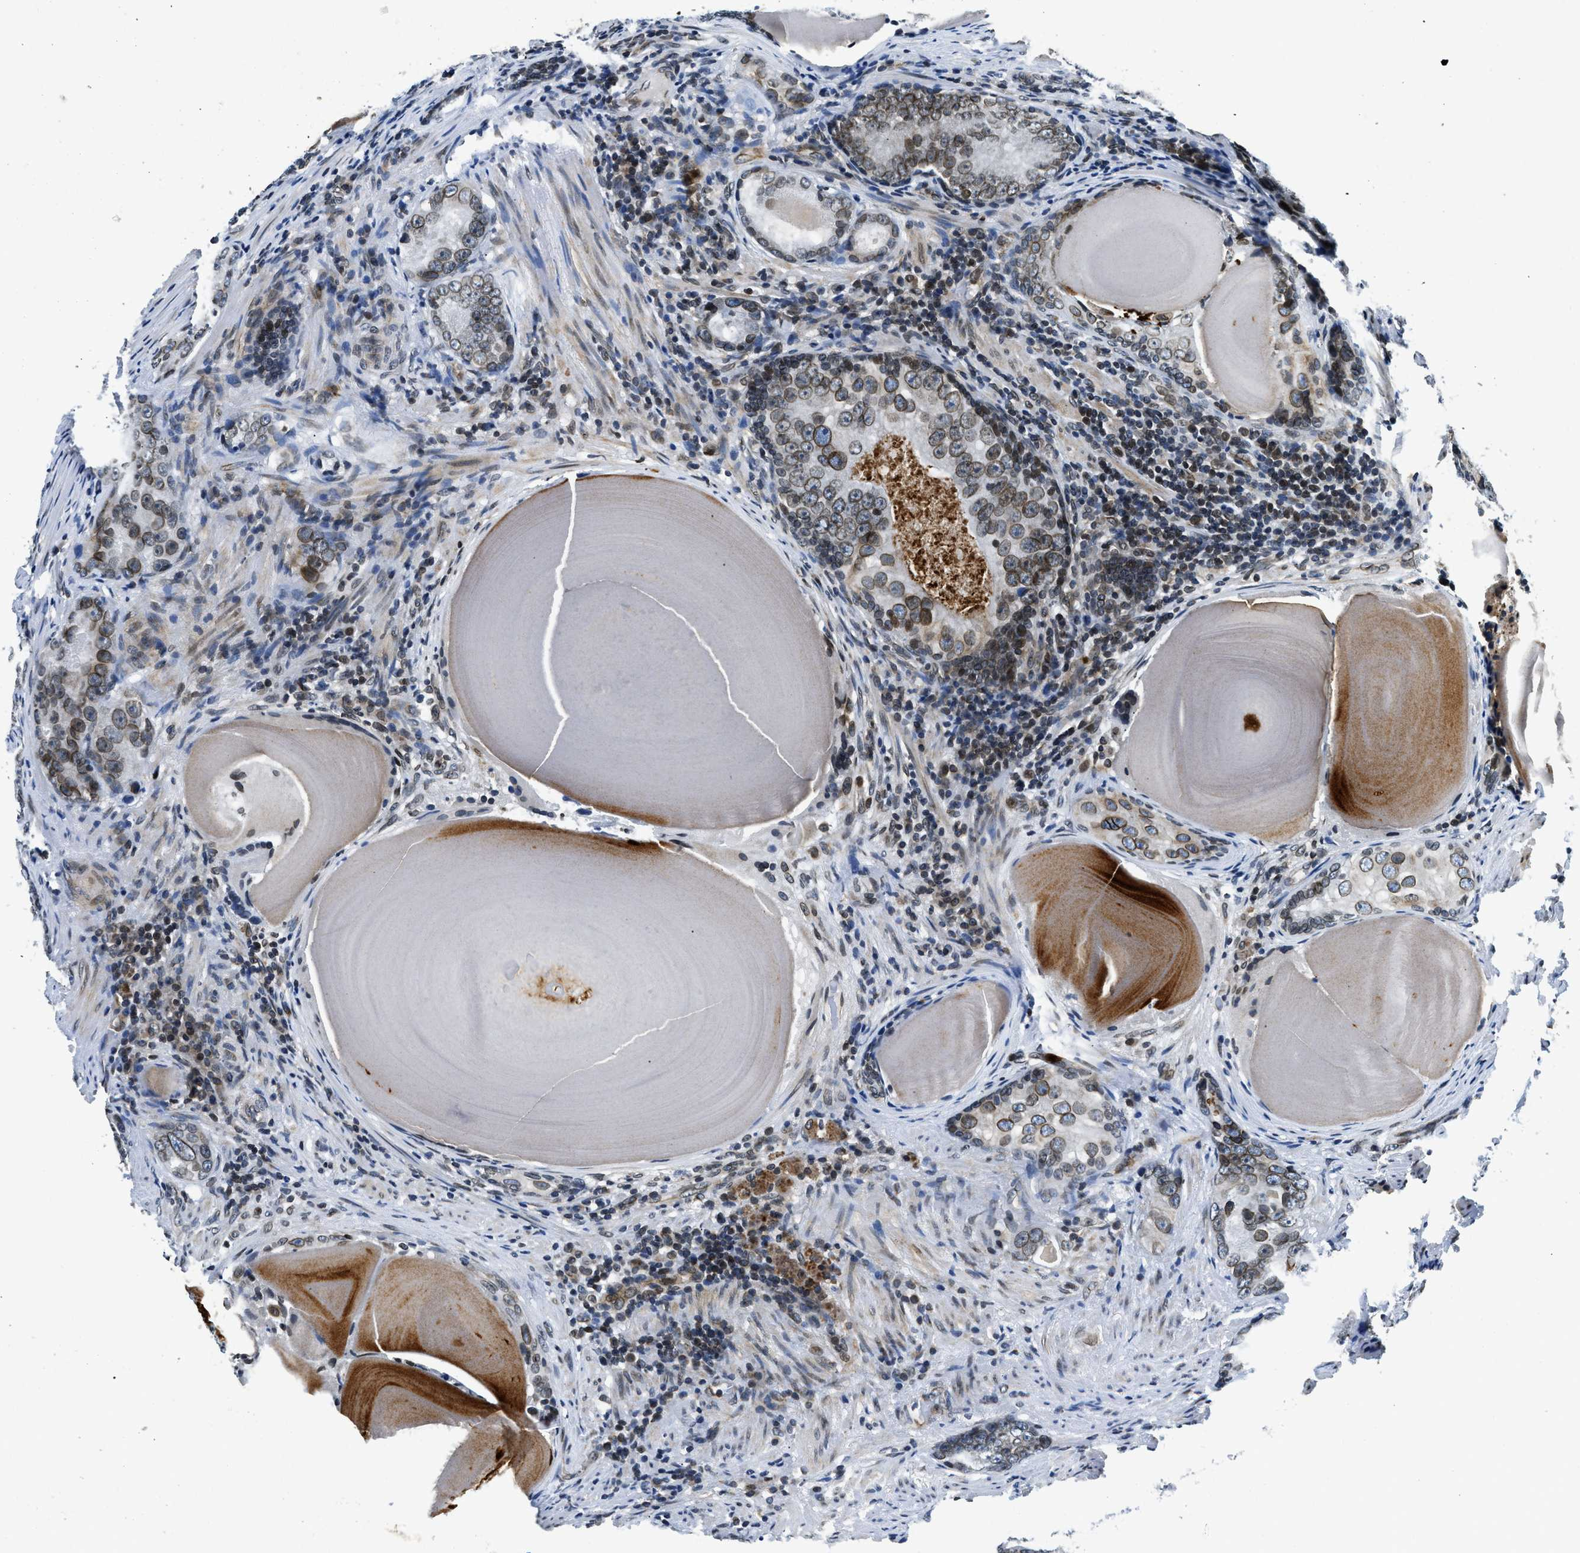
{"staining": {"intensity": "weak", "quantity": ">75%", "location": "cytoplasmic/membranous,nuclear"}, "tissue": "prostate cancer", "cell_type": "Tumor cells", "image_type": "cancer", "snomed": [{"axis": "morphology", "description": "Adenocarcinoma, High grade"}, {"axis": "topography", "description": "Prostate"}], "caption": "IHC of human prostate cancer (adenocarcinoma (high-grade)) reveals low levels of weak cytoplasmic/membranous and nuclear positivity in about >75% of tumor cells.", "gene": "ZC3HC1", "patient": {"sex": "male", "age": 66}}